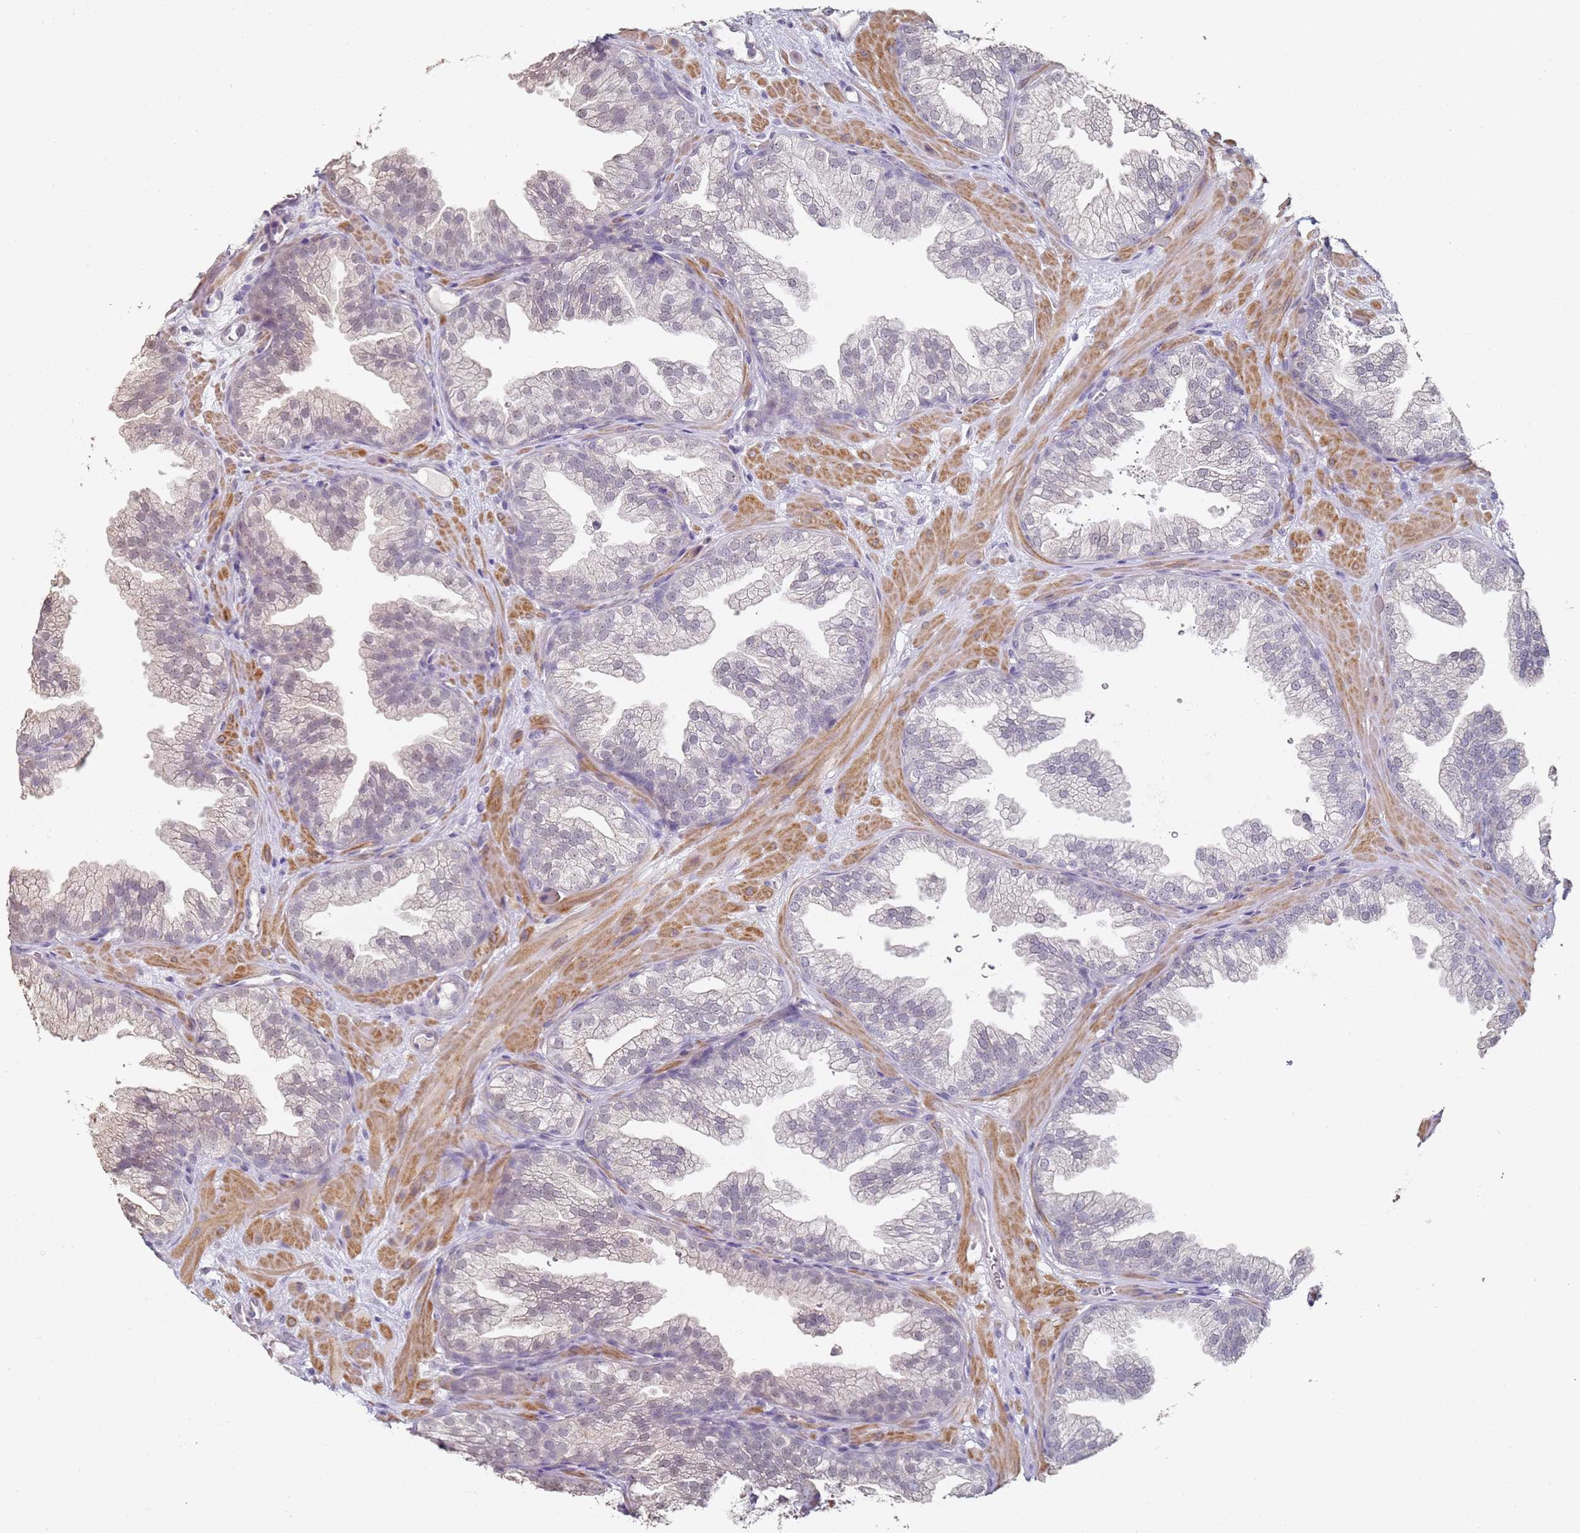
{"staining": {"intensity": "negative", "quantity": "none", "location": "none"}, "tissue": "prostate", "cell_type": "Glandular cells", "image_type": "normal", "snomed": [{"axis": "morphology", "description": "Normal tissue, NOS"}, {"axis": "topography", "description": "Prostate"}], "caption": "Prostate was stained to show a protein in brown. There is no significant positivity in glandular cells. The staining is performed using DAB brown chromogen with nuclei counter-stained in using hematoxylin.", "gene": "DNAH11", "patient": {"sex": "male", "age": 37}}